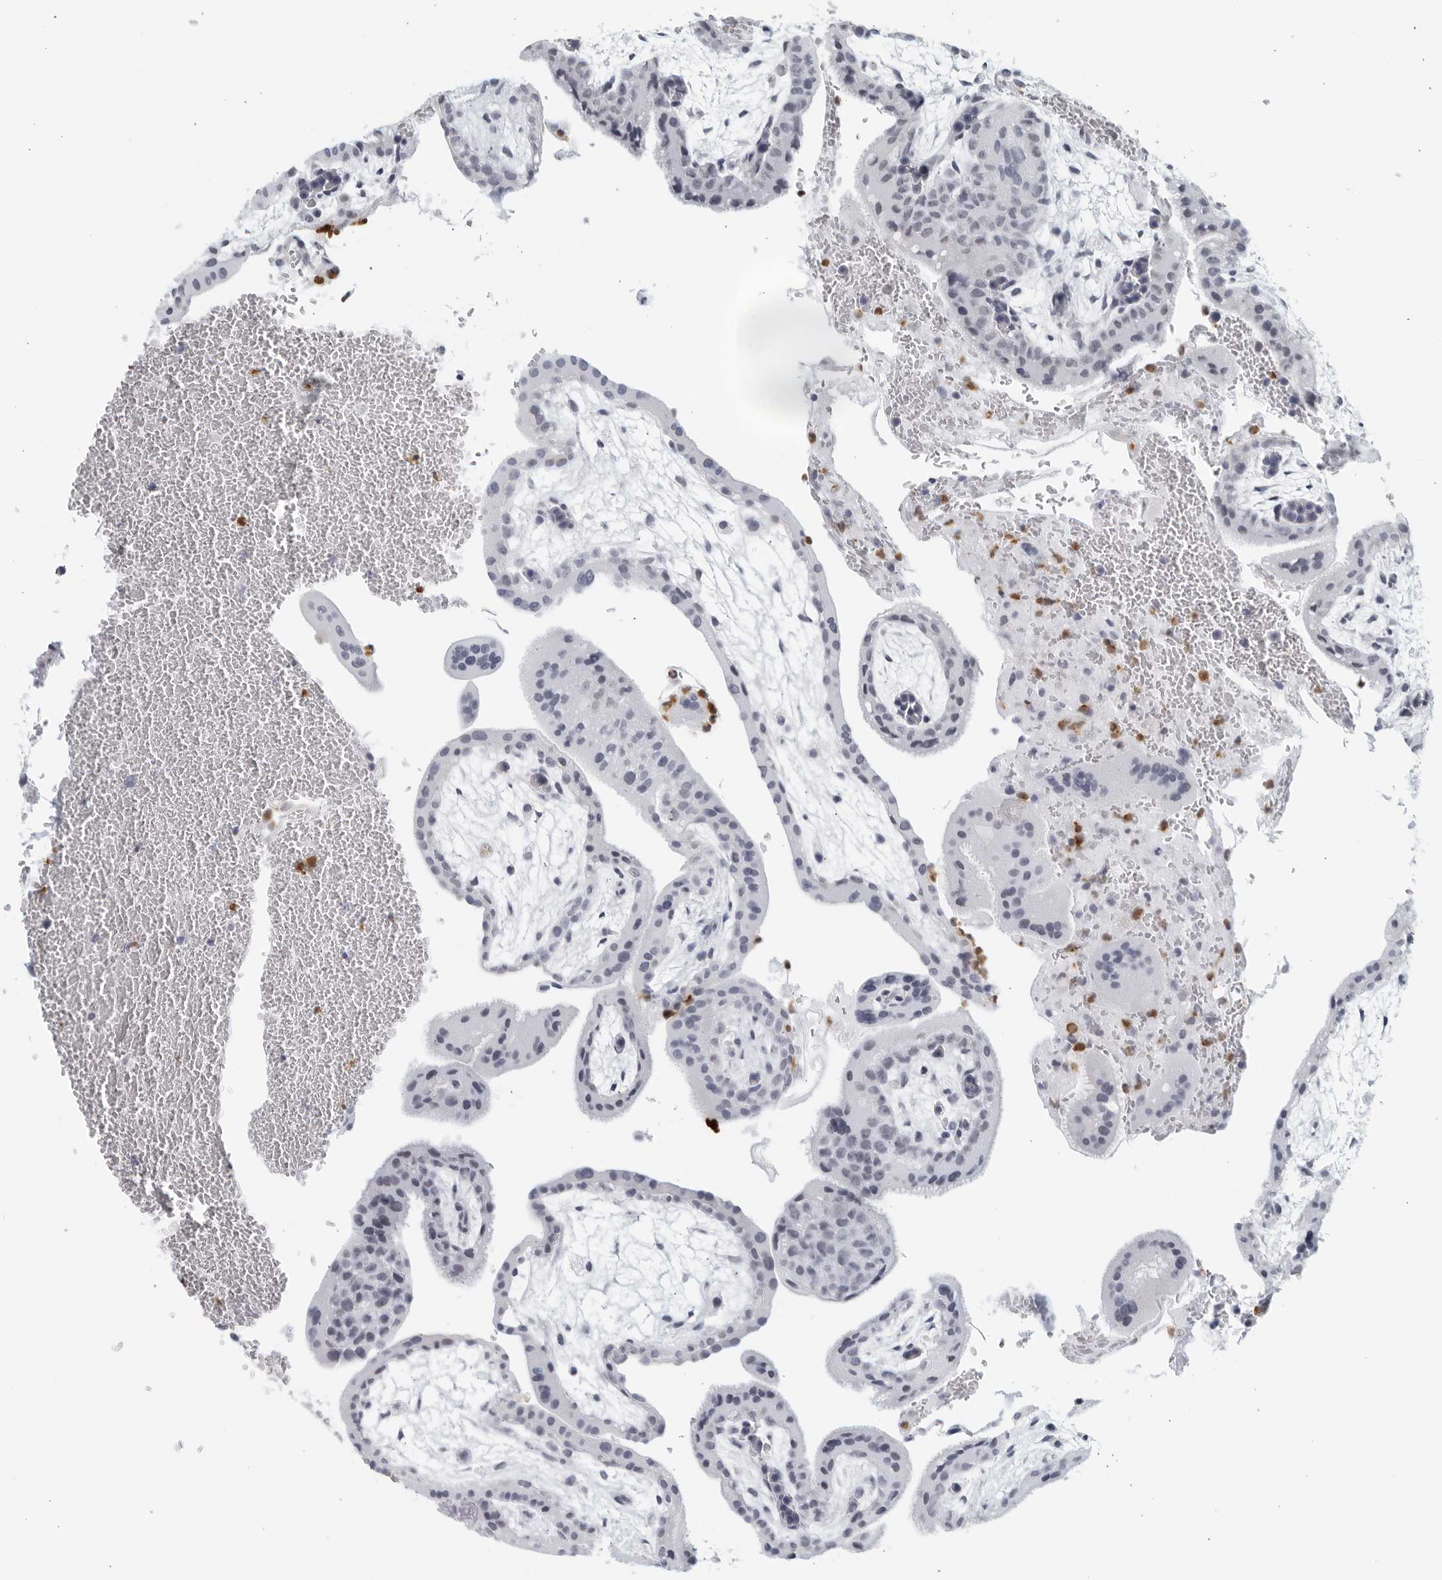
{"staining": {"intensity": "negative", "quantity": "none", "location": "none"}, "tissue": "placenta", "cell_type": "Decidual cells", "image_type": "normal", "snomed": [{"axis": "morphology", "description": "Normal tissue, NOS"}, {"axis": "topography", "description": "Placenta"}], "caption": "An image of placenta stained for a protein exhibits no brown staining in decidual cells. (DAB (3,3'-diaminobenzidine) immunohistochemistry with hematoxylin counter stain).", "gene": "KLK7", "patient": {"sex": "female", "age": 35}}